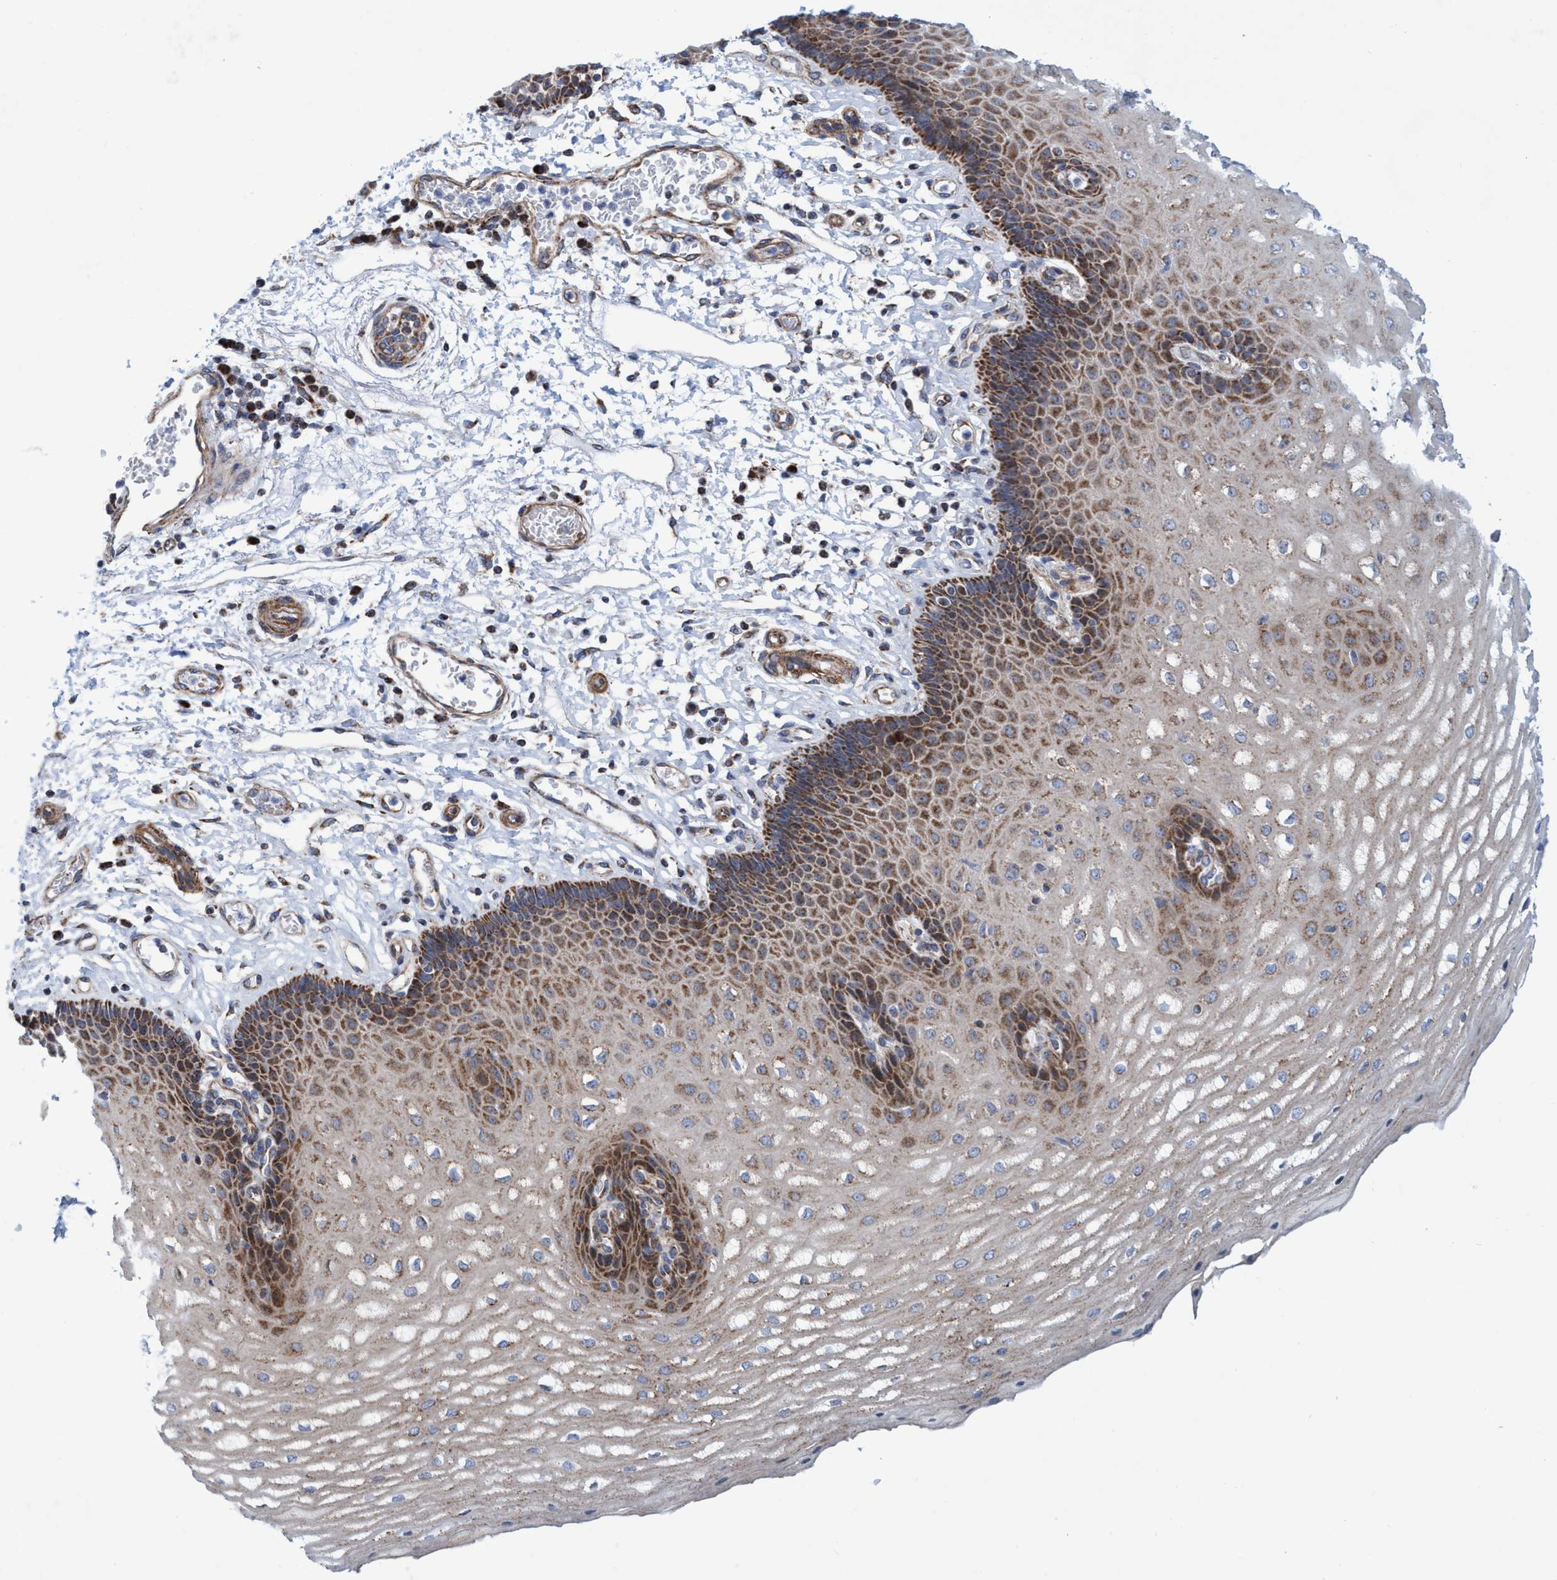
{"staining": {"intensity": "moderate", "quantity": ">75%", "location": "cytoplasmic/membranous,nuclear"}, "tissue": "esophagus", "cell_type": "Squamous epithelial cells", "image_type": "normal", "snomed": [{"axis": "morphology", "description": "Normal tissue, NOS"}, {"axis": "topography", "description": "Esophagus"}], "caption": "The histopathology image demonstrates immunohistochemical staining of unremarkable esophagus. There is moderate cytoplasmic/membranous,nuclear positivity is present in approximately >75% of squamous epithelial cells. (DAB IHC with brightfield microscopy, high magnification).", "gene": "POLR1F", "patient": {"sex": "male", "age": 54}}